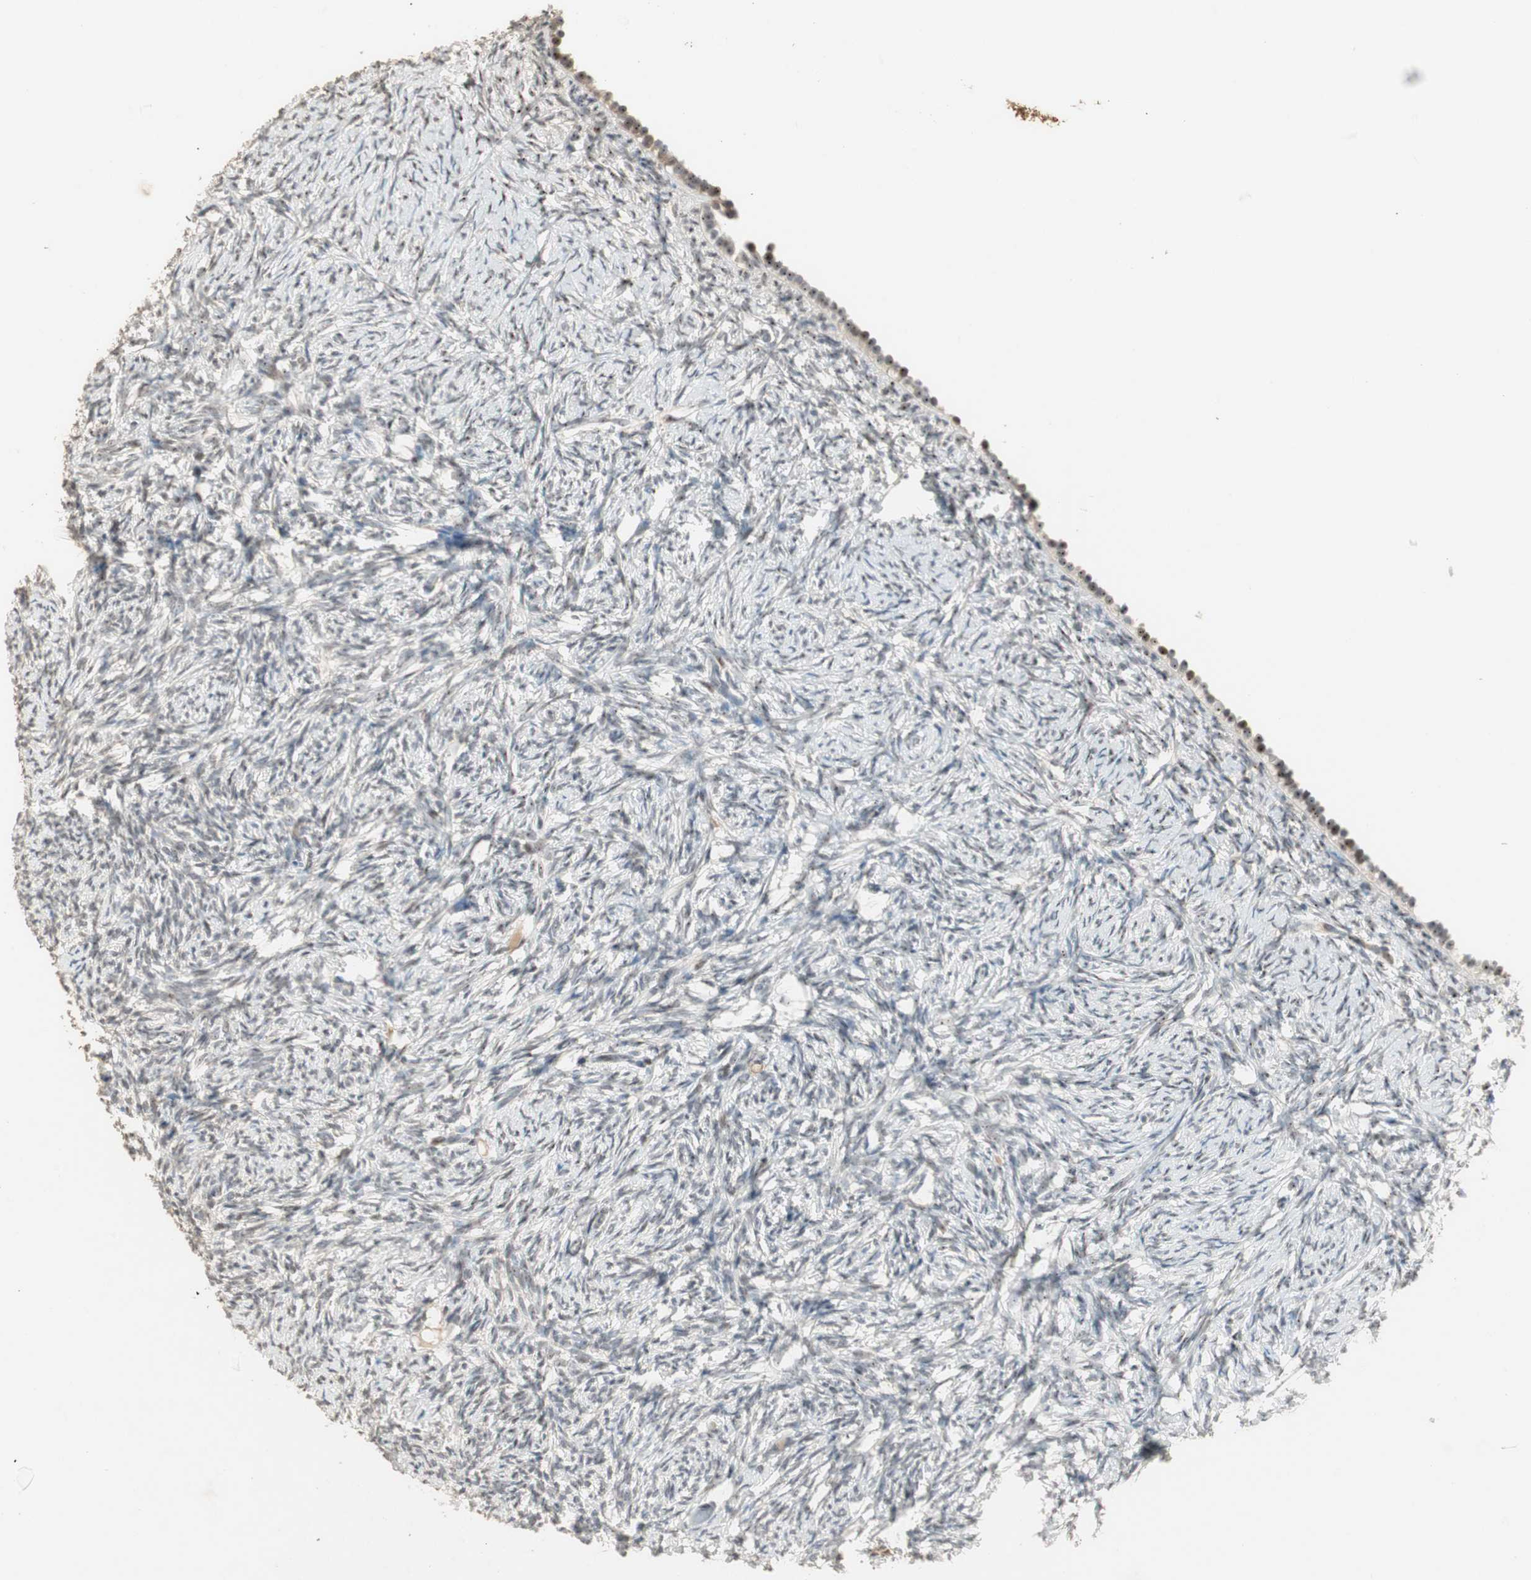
{"staining": {"intensity": "moderate", "quantity": "<25%", "location": "nuclear"}, "tissue": "ovary", "cell_type": "Ovarian stroma cells", "image_type": "normal", "snomed": [{"axis": "morphology", "description": "Normal tissue, NOS"}, {"axis": "topography", "description": "Ovary"}], "caption": "Immunohistochemical staining of unremarkable human ovary displays <25% levels of moderate nuclear protein positivity in about <25% of ovarian stroma cells. The staining was performed using DAB to visualize the protein expression in brown, while the nuclei were stained in blue with hematoxylin (Magnification: 20x).", "gene": "ETV4", "patient": {"sex": "female", "age": 60}}